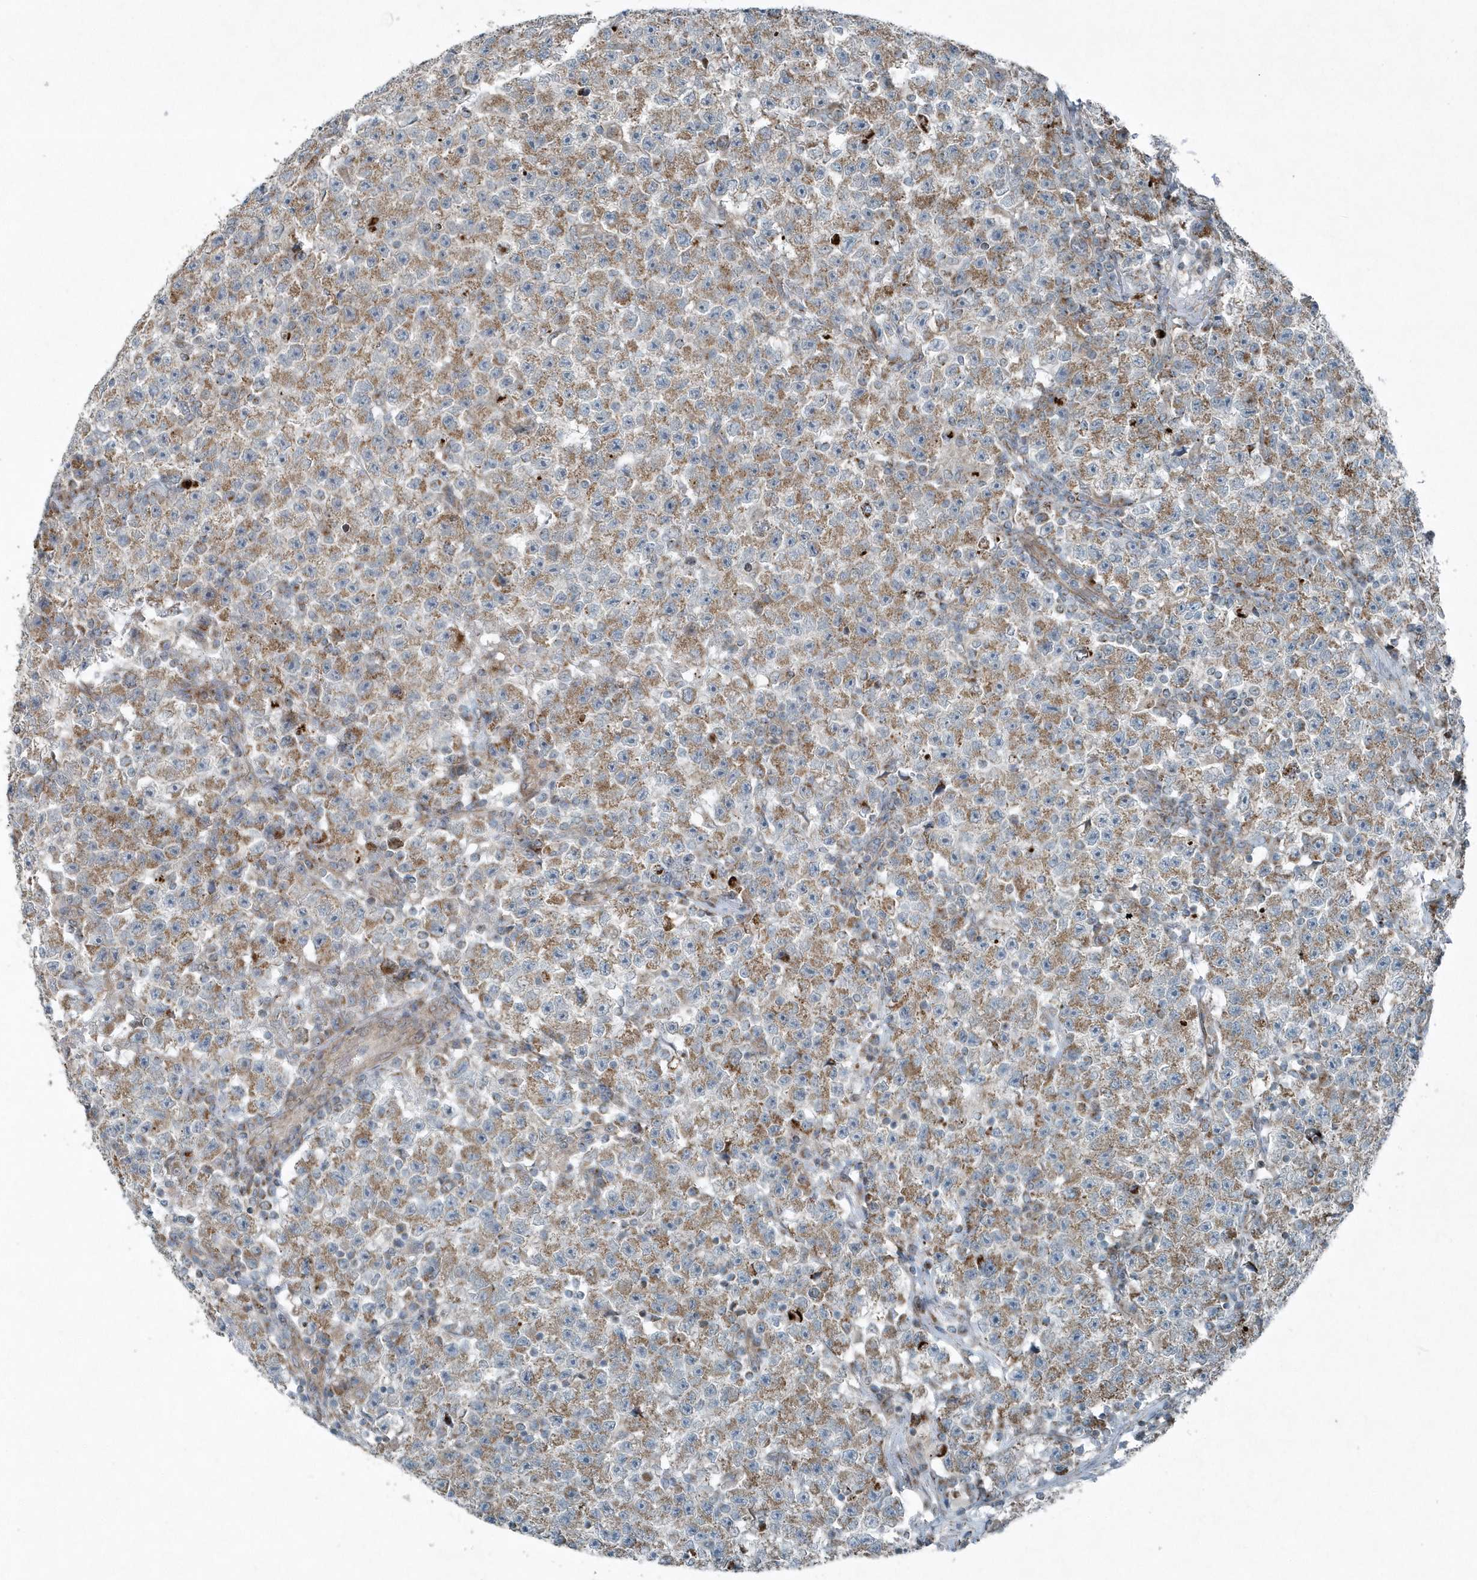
{"staining": {"intensity": "moderate", "quantity": ">75%", "location": "cytoplasmic/membranous"}, "tissue": "testis cancer", "cell_type": "Tumor cells", "image_type": "cancer", "snomed": [{"axis": "morphology", "description": "Seminoma, NOS"}, {"axis": "topography", "description": "Testis"}], "caption": "Immunohistochemical staining of testis seminoma demonstrates medium levels of moderate cytoplasmic/membranous expression in approximately >75% of tumor cells.", "gene": "GCC2", "patient": {"sex": "male", "age": 22}}